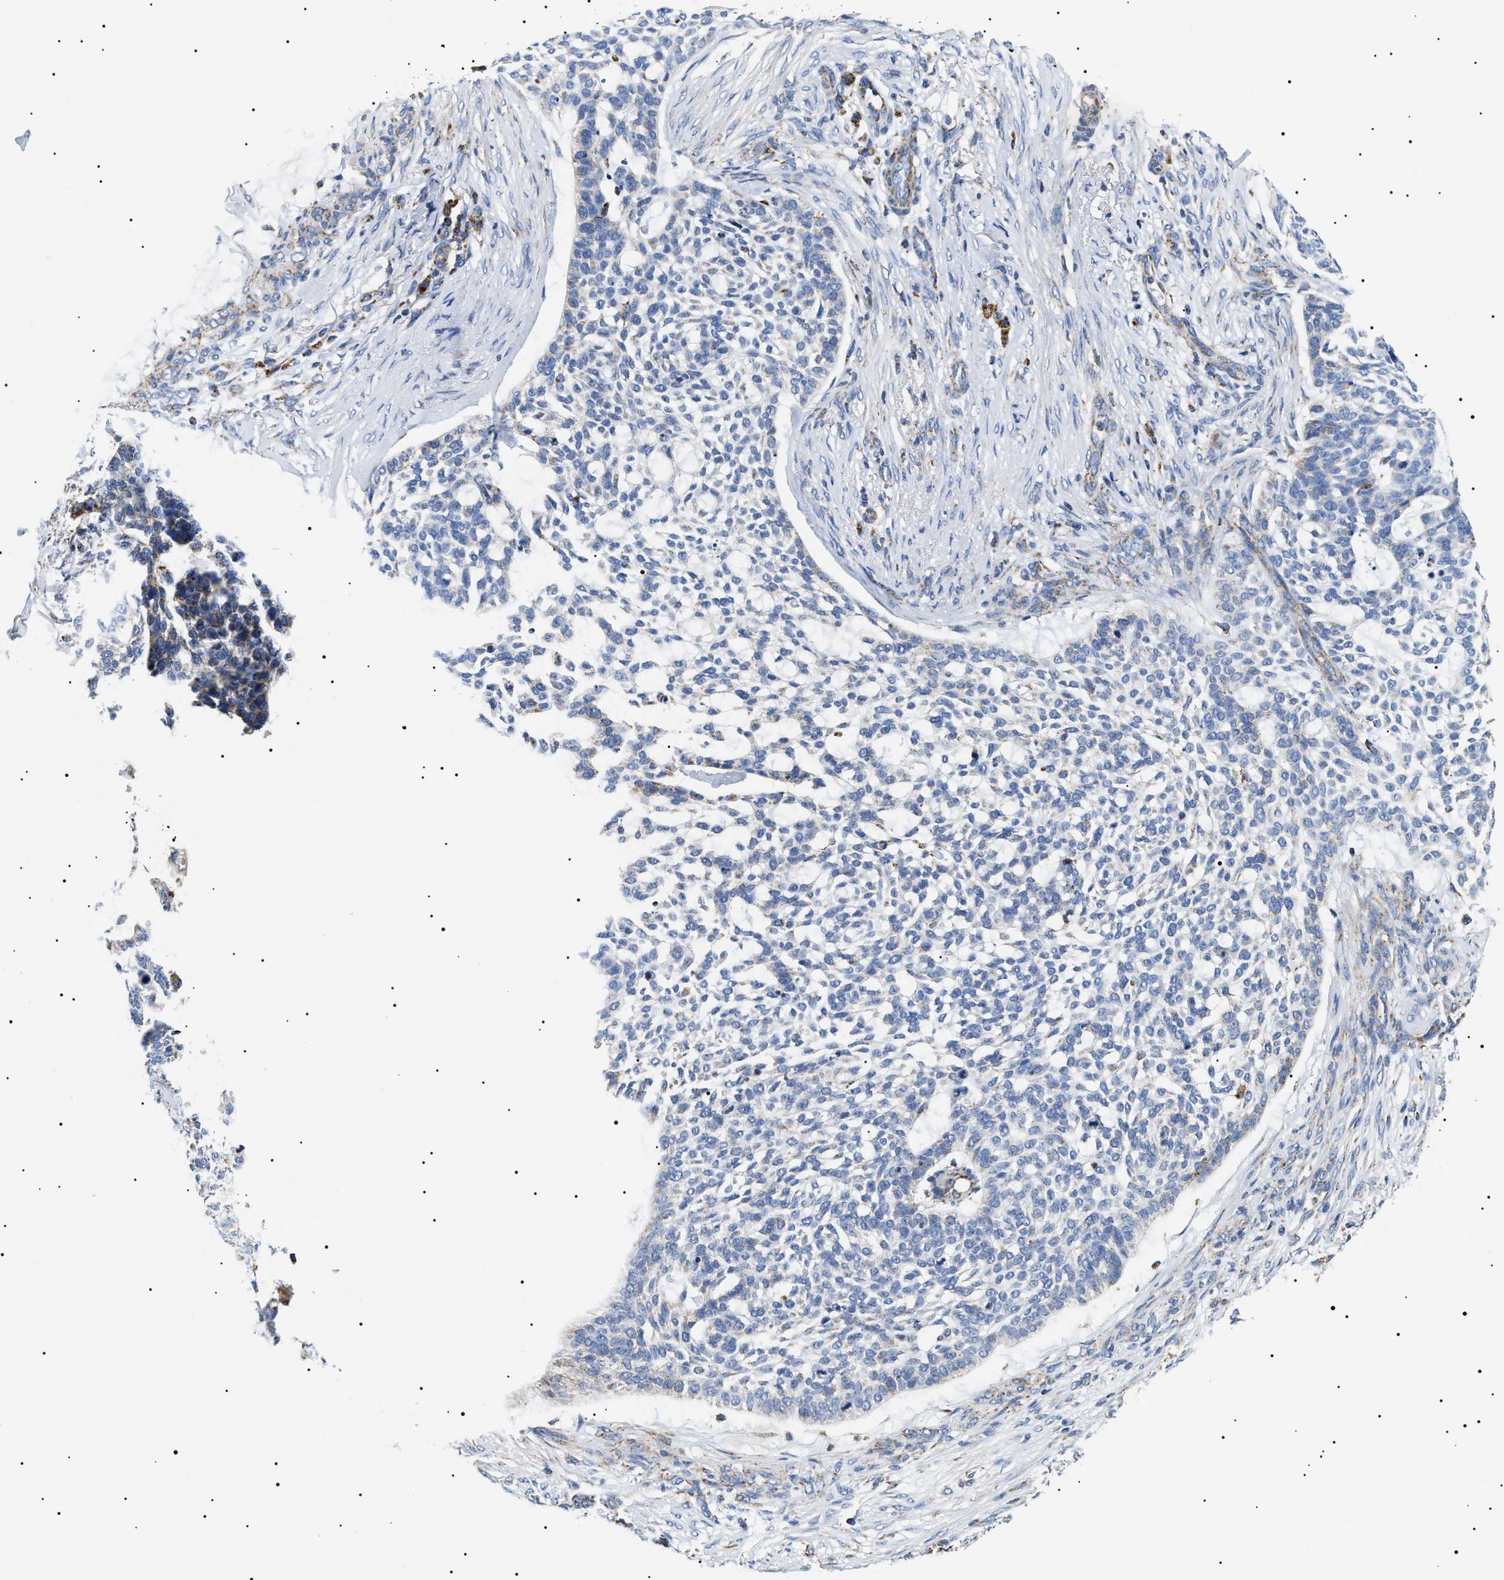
{"staining": {"intensity": "negative", "quantity": "none", "location": "none"}, "tissue": "skin cancer", "cell_type": "Tumor cells", "image_type": "cancer", "snomed": [{"axis": "morphology", "description": "Basal cell carcinoma"}, {"axis": "topography", "description": "Skin"}], "caption": "Basal cell carcinoma (skin) was stained to show a protein in brown. There is no significant staining in tumor cells. (Brightfield microscopy of DAB (3,3'-diaminobenzidine) immunohistochemistry (IHC) at high magnification).", "gene": "OXSM", "patient": {"sex": "female", "age": 64}}